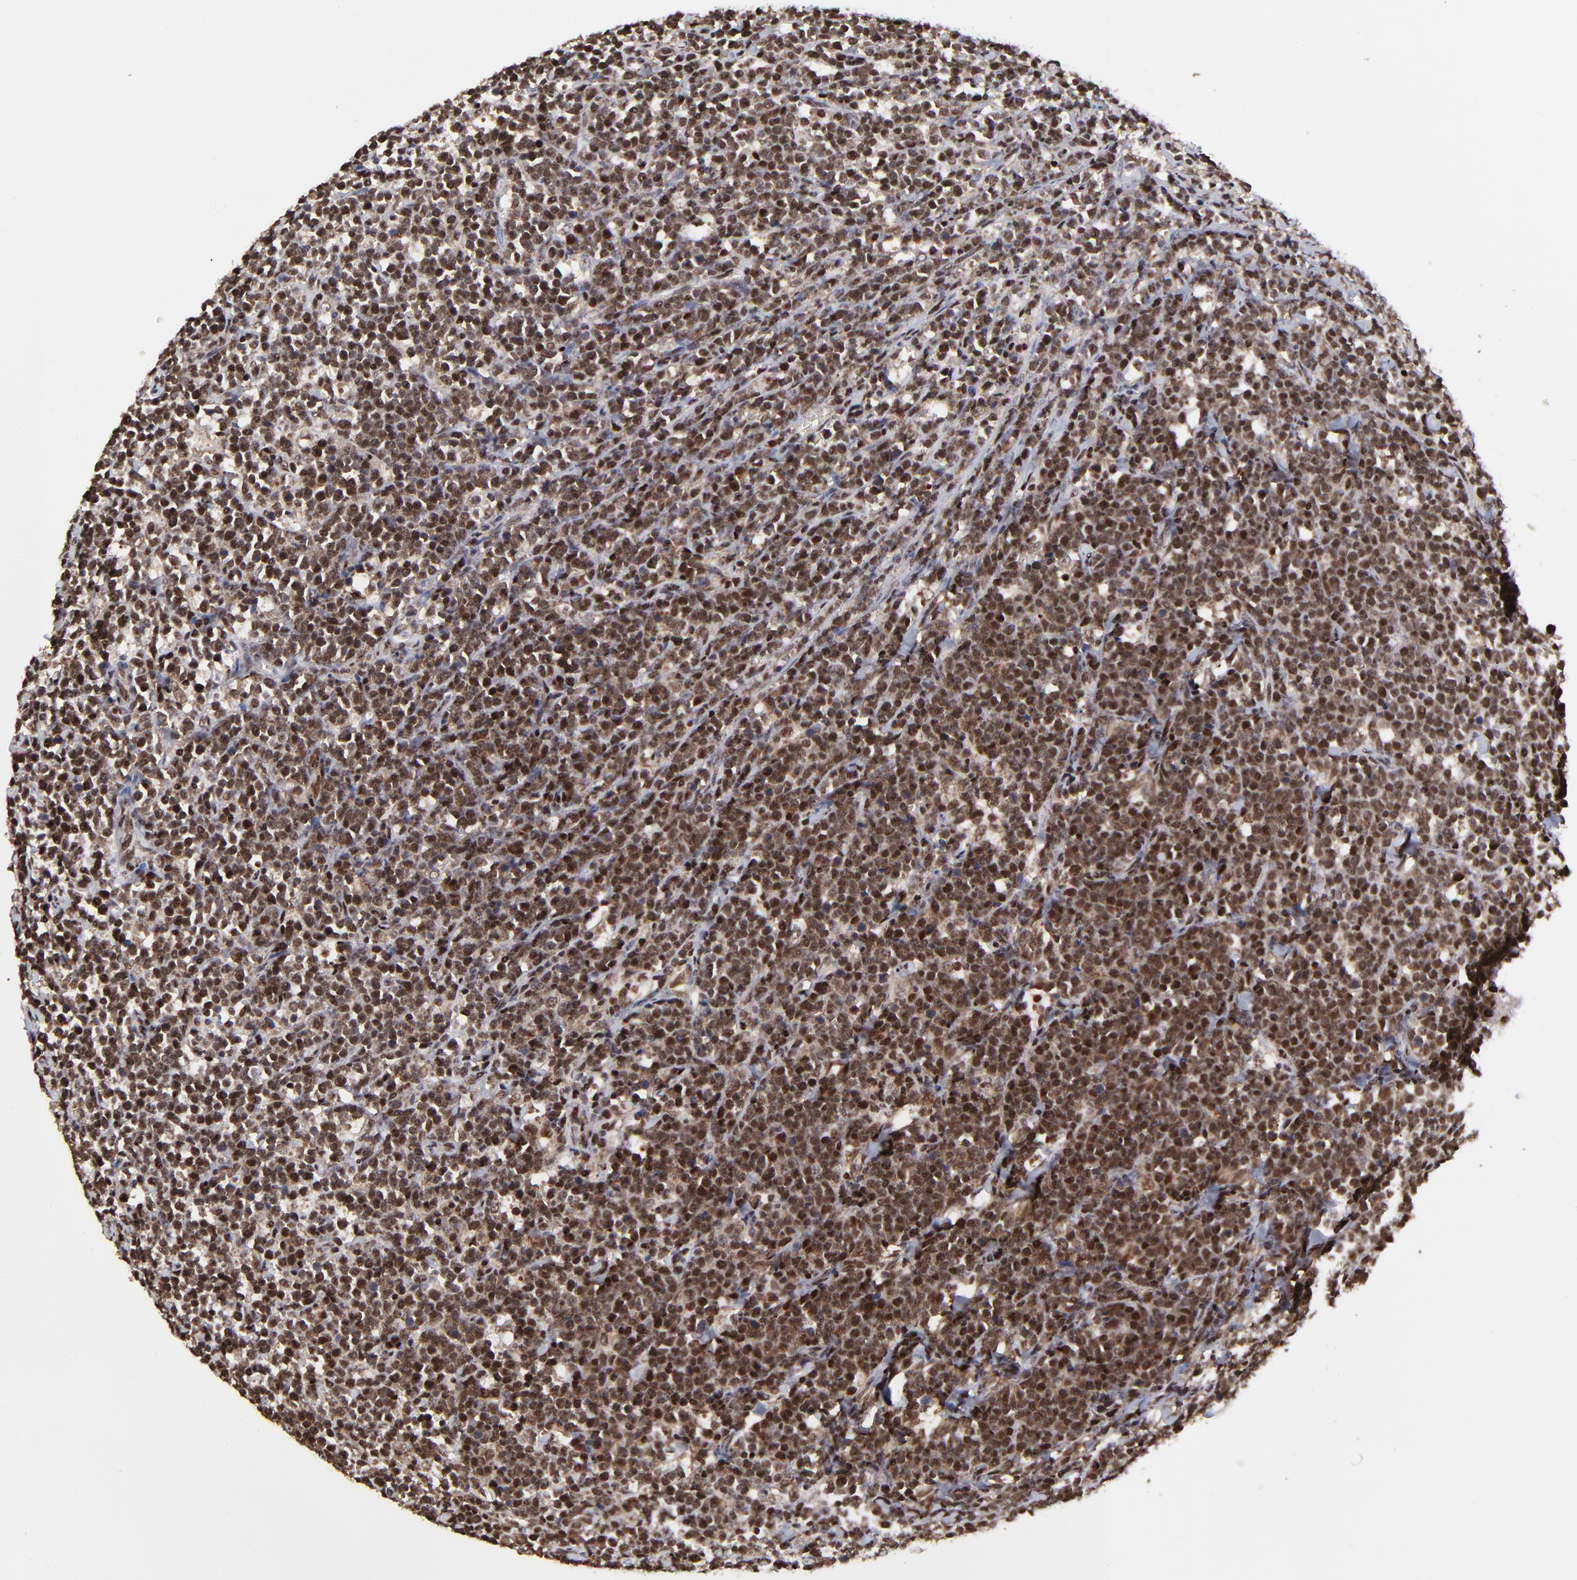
{"staining": {"intensity": "moderate", "quantity": ">75%", "location": "nuclear"}, "tissue": "lymphoma", "cell_type": "Tumor cells", "image_type": "cancer", "snomed": [{"axis": "morphology", "description": "Malignant lymphoma, non-Hodgkin's type, High grade"}, {"axis": "topography", "description": "Small intestine"}, {"axis": "topography", "description": "Colon"}], "caption": "Approximately >75% of tumor cells in human lymphoma exhibit moderate nuclear protein expression as visualized by brown immunohistochemical staining.", "gene": "RBM22", "patient": {"sex": "male", "age": 8}}